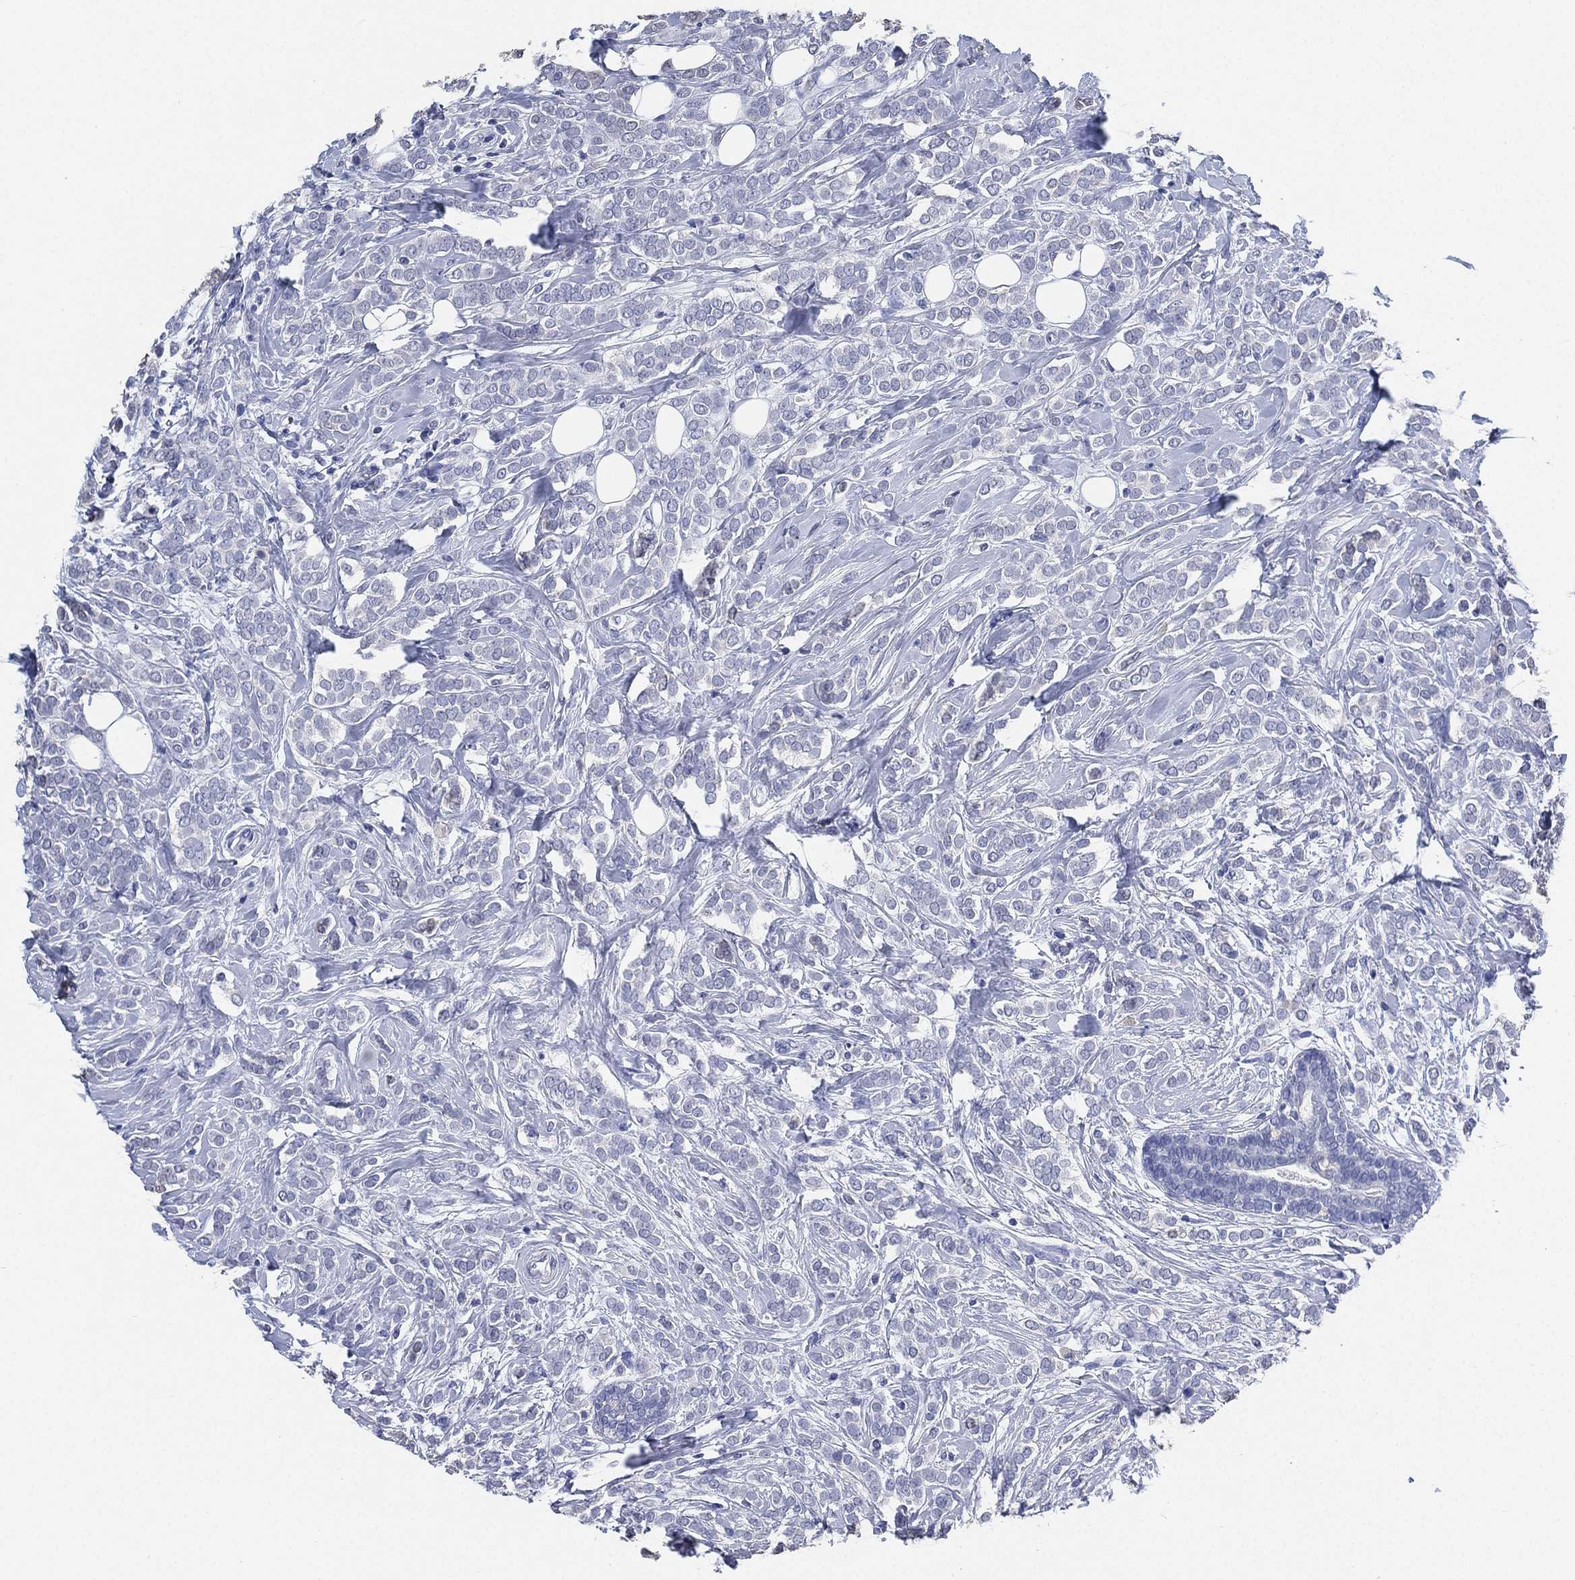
{"staining": {"intensity": "negative", "quantity": "none", "location": "none"}, "tissue": "breast cancer", "cell_type": "Tumor cells", "image_type": "cancer", "snomed": [{"axis": "morphology", "description": "Lobular carcinoma"}, {"axis": "topography", "description": "Breast"}], "caption": "DAB immunohistochemical staining of breast cancer (lobular carcinoma) shows no significant staining in tumor cells.", "gene": "IYD", "patient": {"sex": "female", "age": 49}}